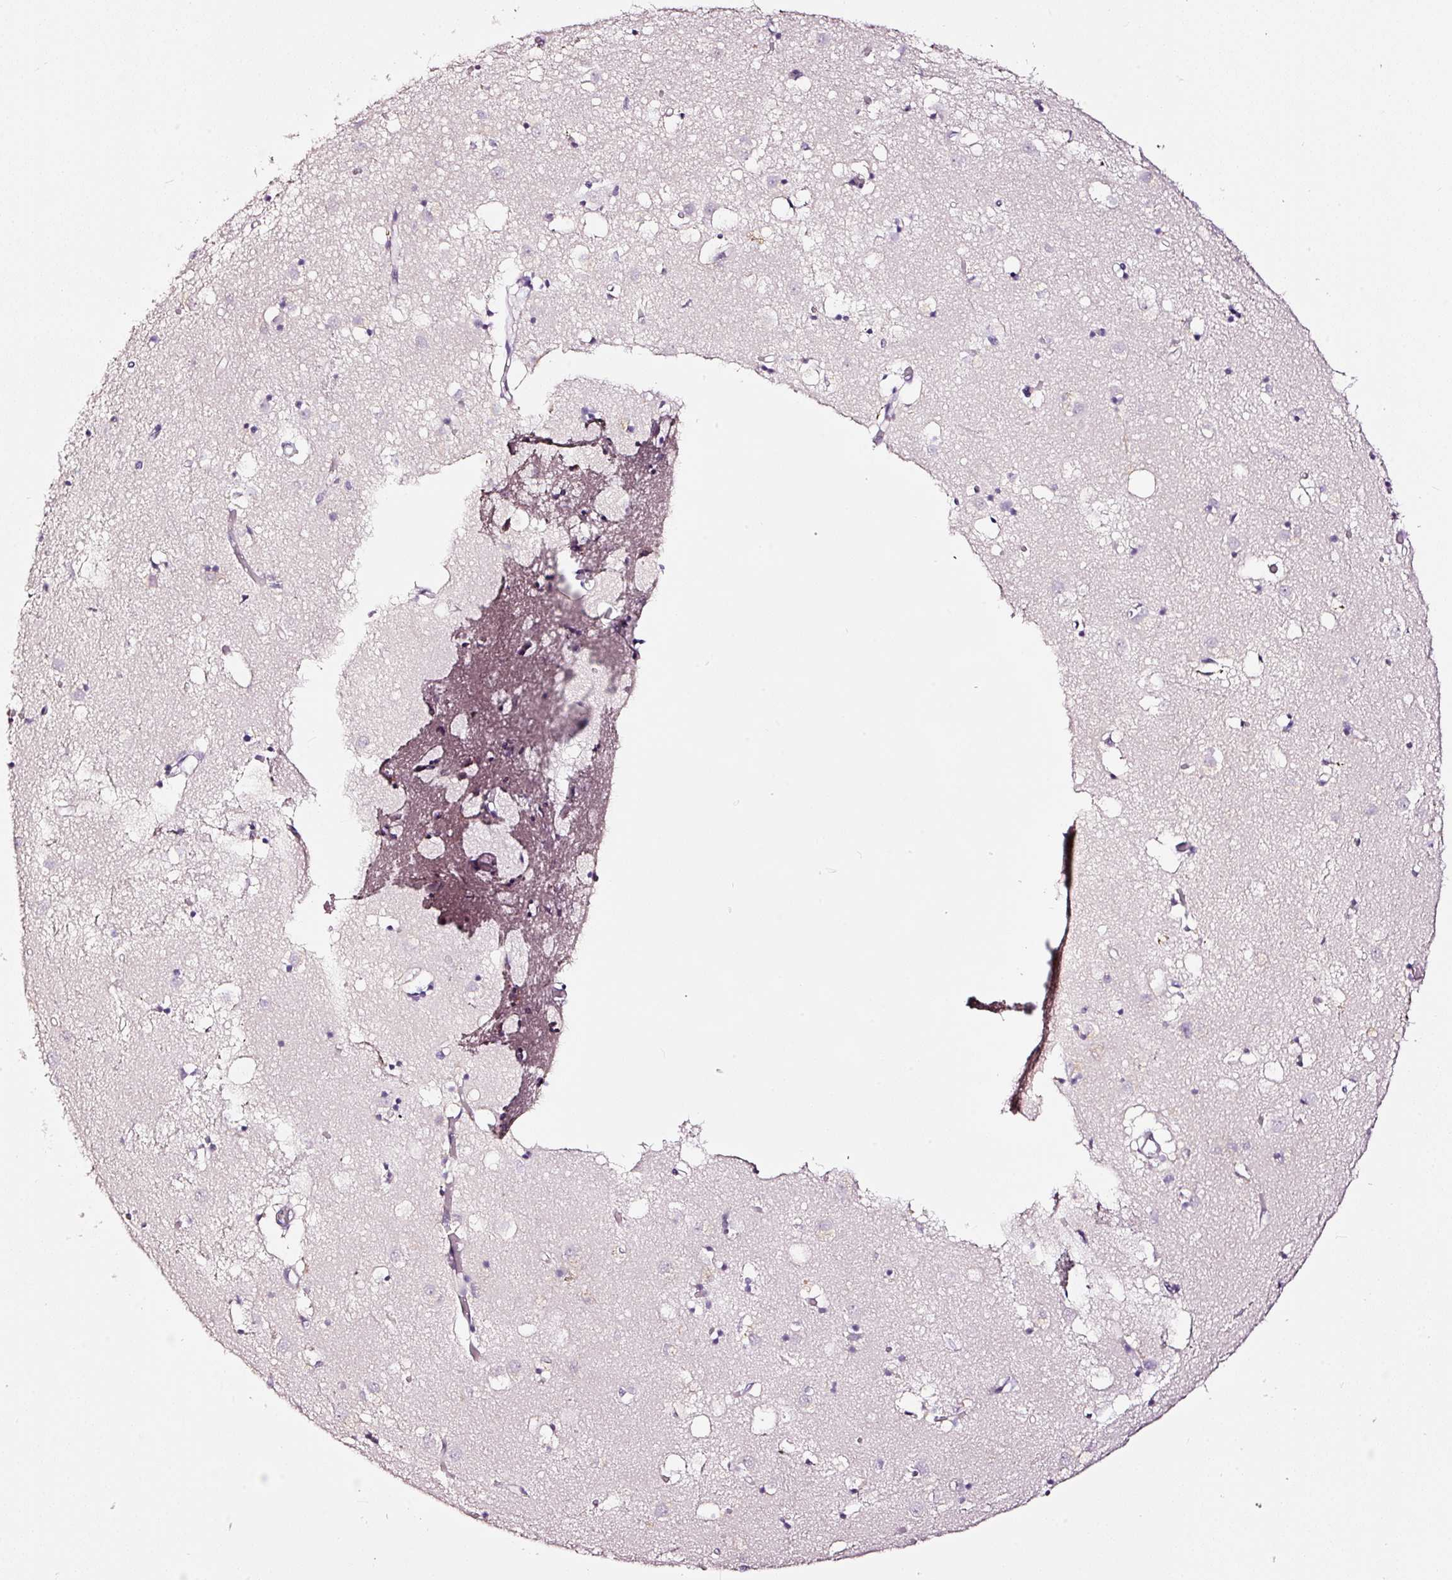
{"staining": {"intensity": "negative", "quantity": "none", "location": "none"}, "tissue": "caudate", "cell_type": "Glial cells", "image_type": "normal", "snomed": [{"axis": "morphology", "description": "Normal tissue, NOS"}, {"axis": "topography", "description": "Lateral ventricle wall"}], "caption": "This is a histopathology image of immunohistochemistry staining of normal caudate, which shows no staining in glial cells. Brightfield microscopy of immunohistochemistry (IHC) stained with DAB (3,3'-diaminobenzidine) (brown) and hematoxylin (blue), captured at high magnification.", "gene": "LAMP3", "patient": {"sex": "male", "age": 70}}